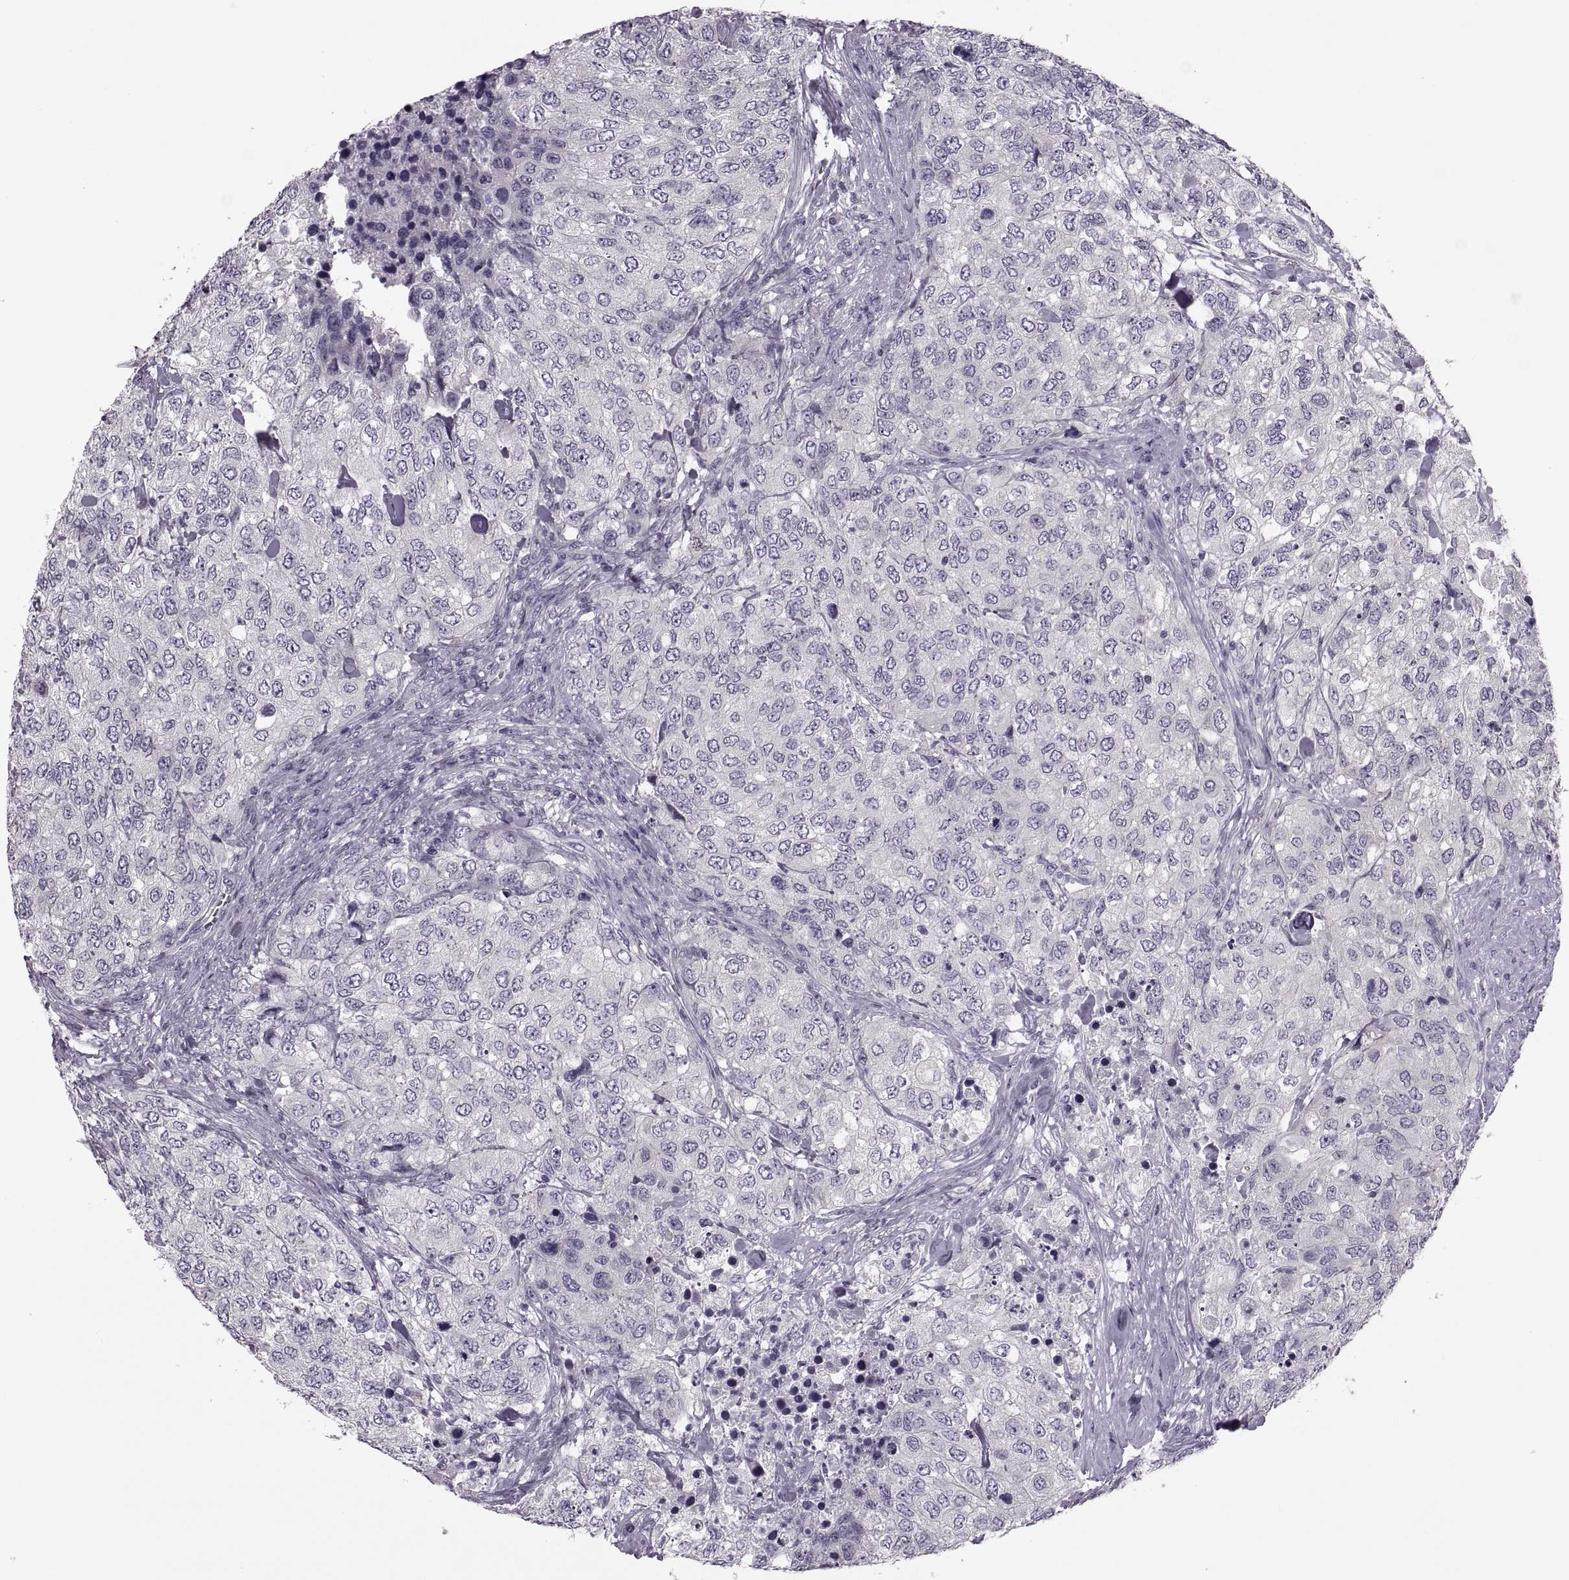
{"staining": {"intensity": "negative", "quantity": "none", "location": "none"}, "tissue": "urothelial cancer", "cell_type": "Tumor cells", "image_type": "cancer", "snomed": [{"axis": "morphology", "description": "Urothelial carcinoma, High grade"}, {"axis": "topography", "description": "Urinary bladder"}], "caption": "Urothelial cancer stained for a protein using IHC displays no positivity tumor cells.", "gene": "PRSS54", "patient": {"sex": "female", "age": 78}}